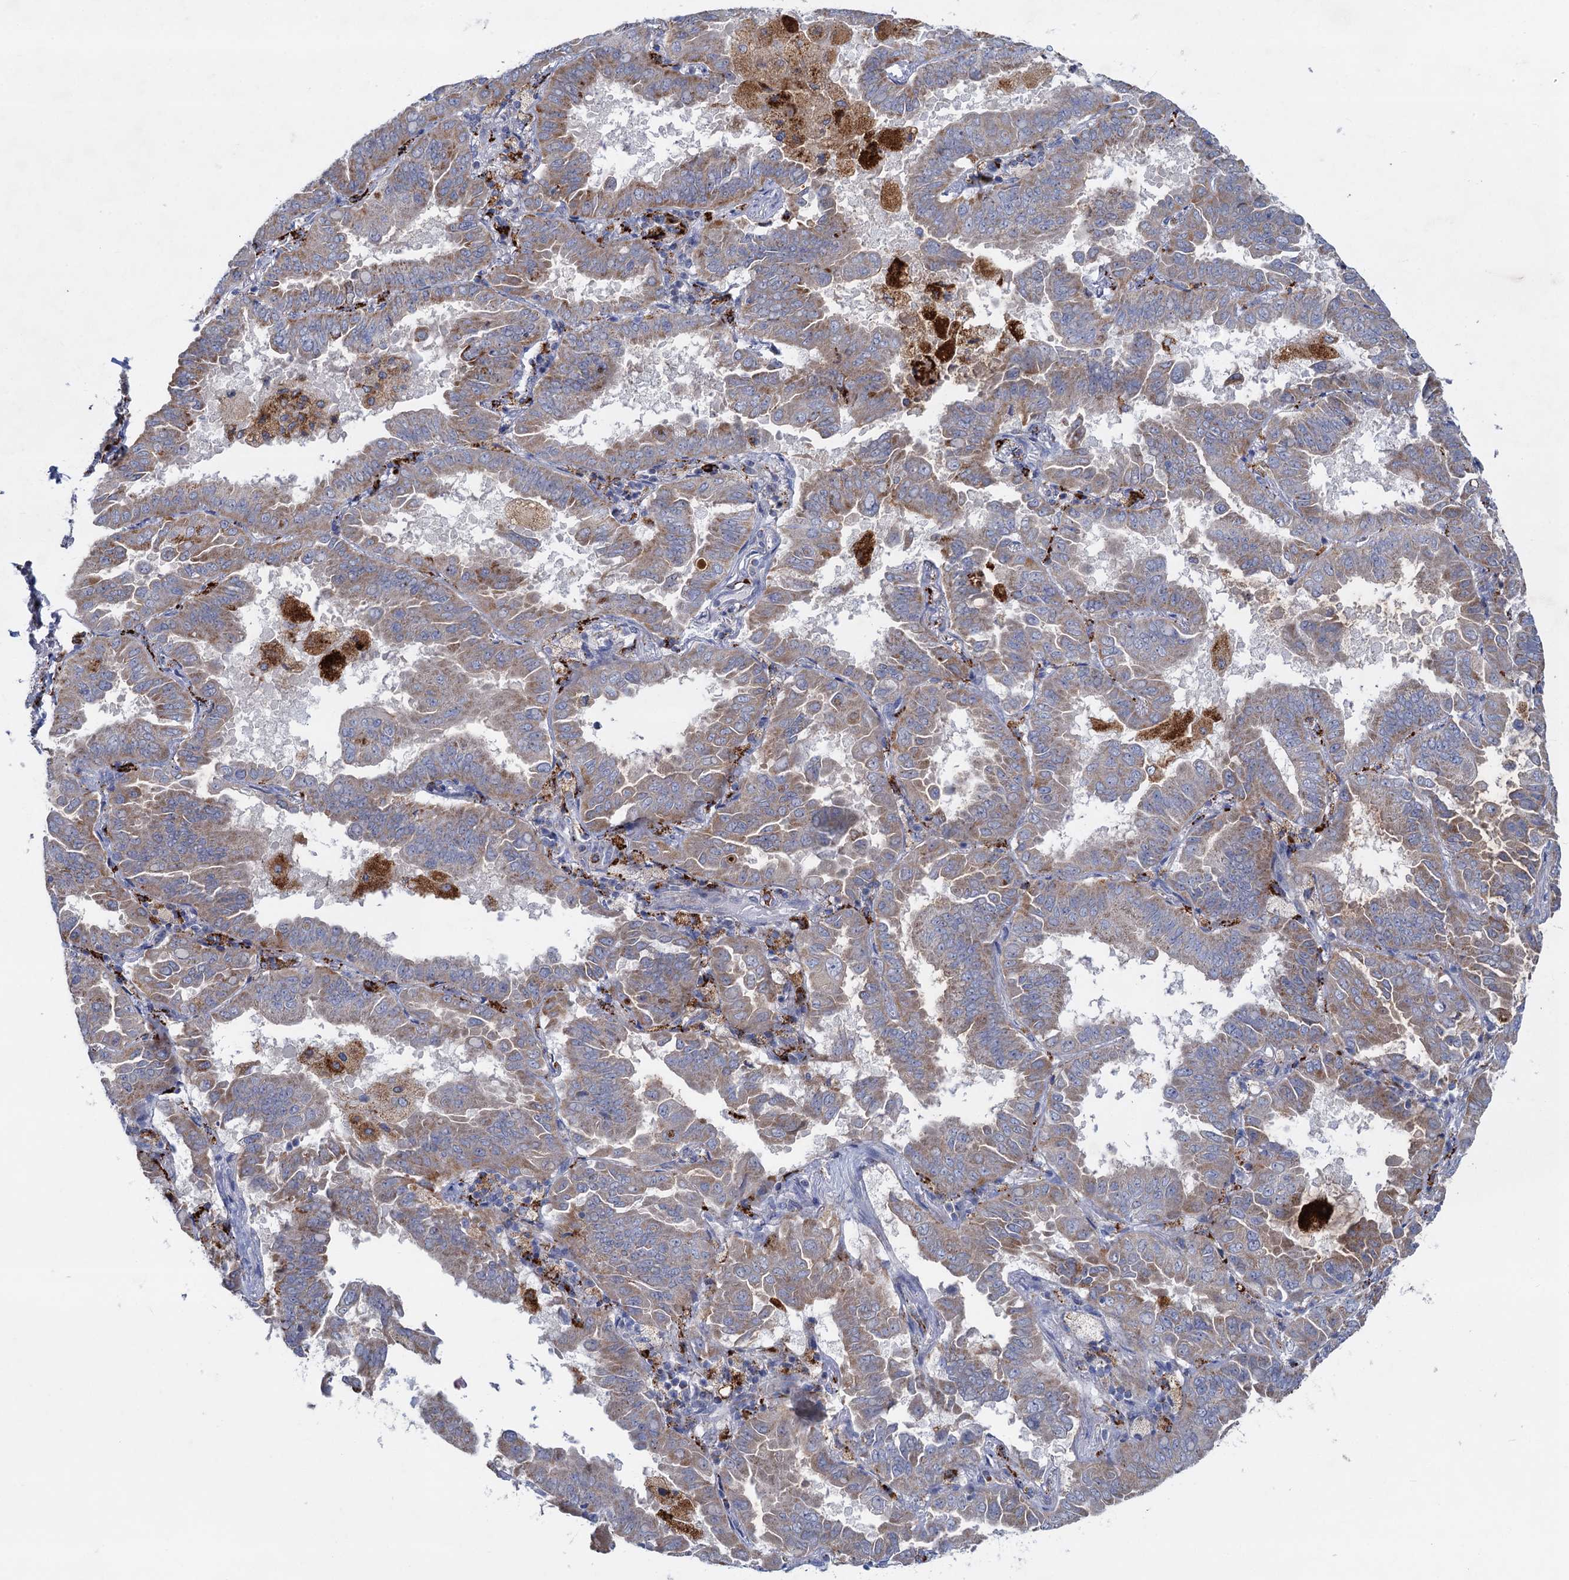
{"staining": {"intensity": "weak", "quantity": "25%-75%", "location": "cytoplasmic/membranous"}, "tissue": "lung cancer", "cell_type": "Tumor cells", "image_type": "cancer", "snomed": [{"axis": "morphology", "description": "Adenocarcinoma, NOS"}, {"axis": "topography", "description": "Lung"}], "caption": "Weak cytoplasmic/membranous expression is appreciated in approximately 25%-75% of tumor cells in lung cancer.", "gene": "ANKS3", "patient": {"sex": "male", "age": 64}}